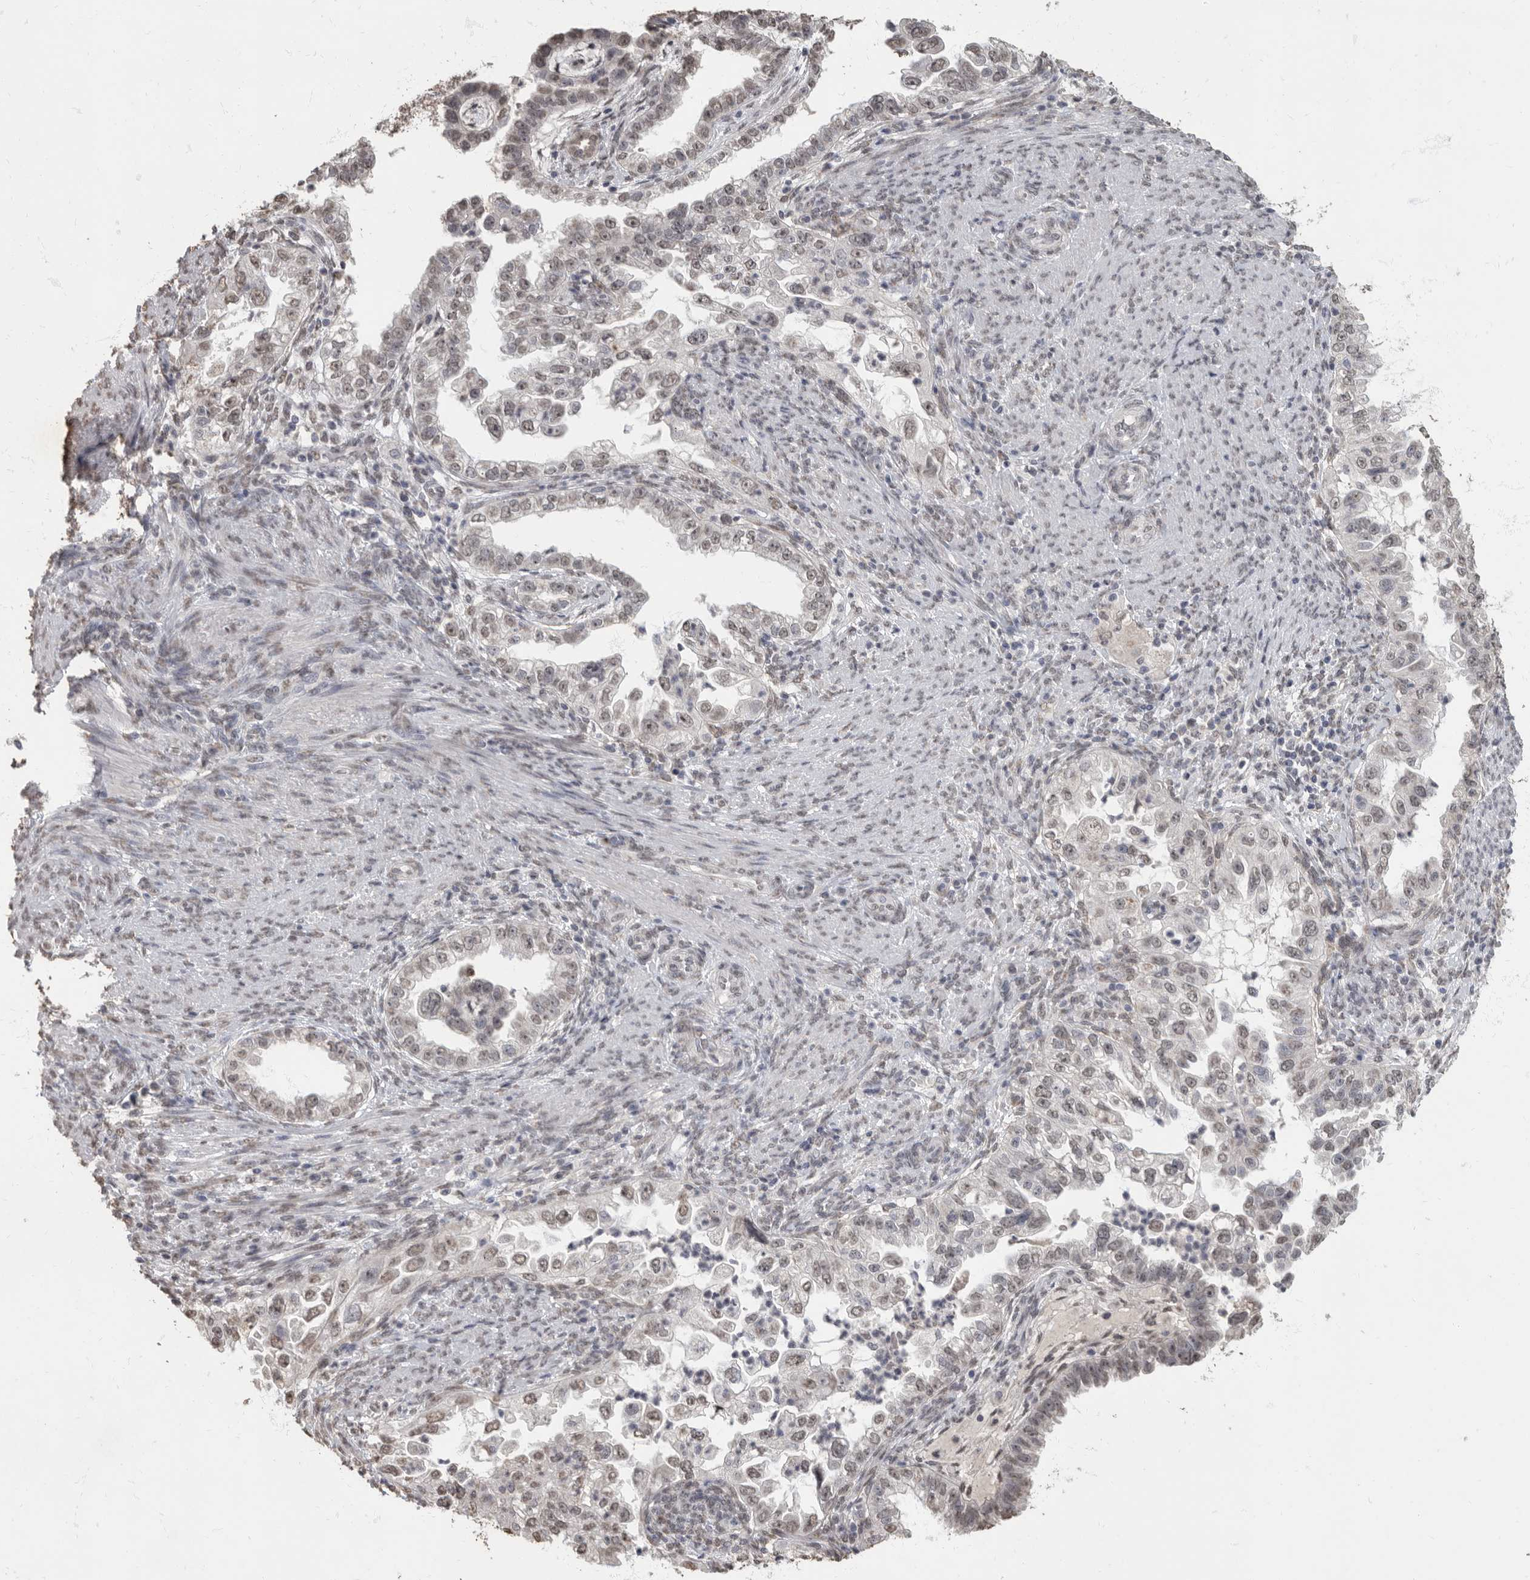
{"staining": {"intensity": "weak", "quantity": ">75%", "location": "nuclear"}, "tissue": "endometrial cancer", "cell_type": "Tumor cells", "image_type": "cancer", "snomed": [{"axis": "morphology", "description": "Adenocarcinoma, NOS"}, {"axis": "topography", "description": "Endometrium"}], "caption": "The image displays immunohistochemical staining of endometrial adenocarcinoma. There is weak nuclear staining is present in approximately >75% of tumor cells. Nuclei are stained in blue.", "gene": "NBL1", "patient": {"sex": "female", "age": 85}}